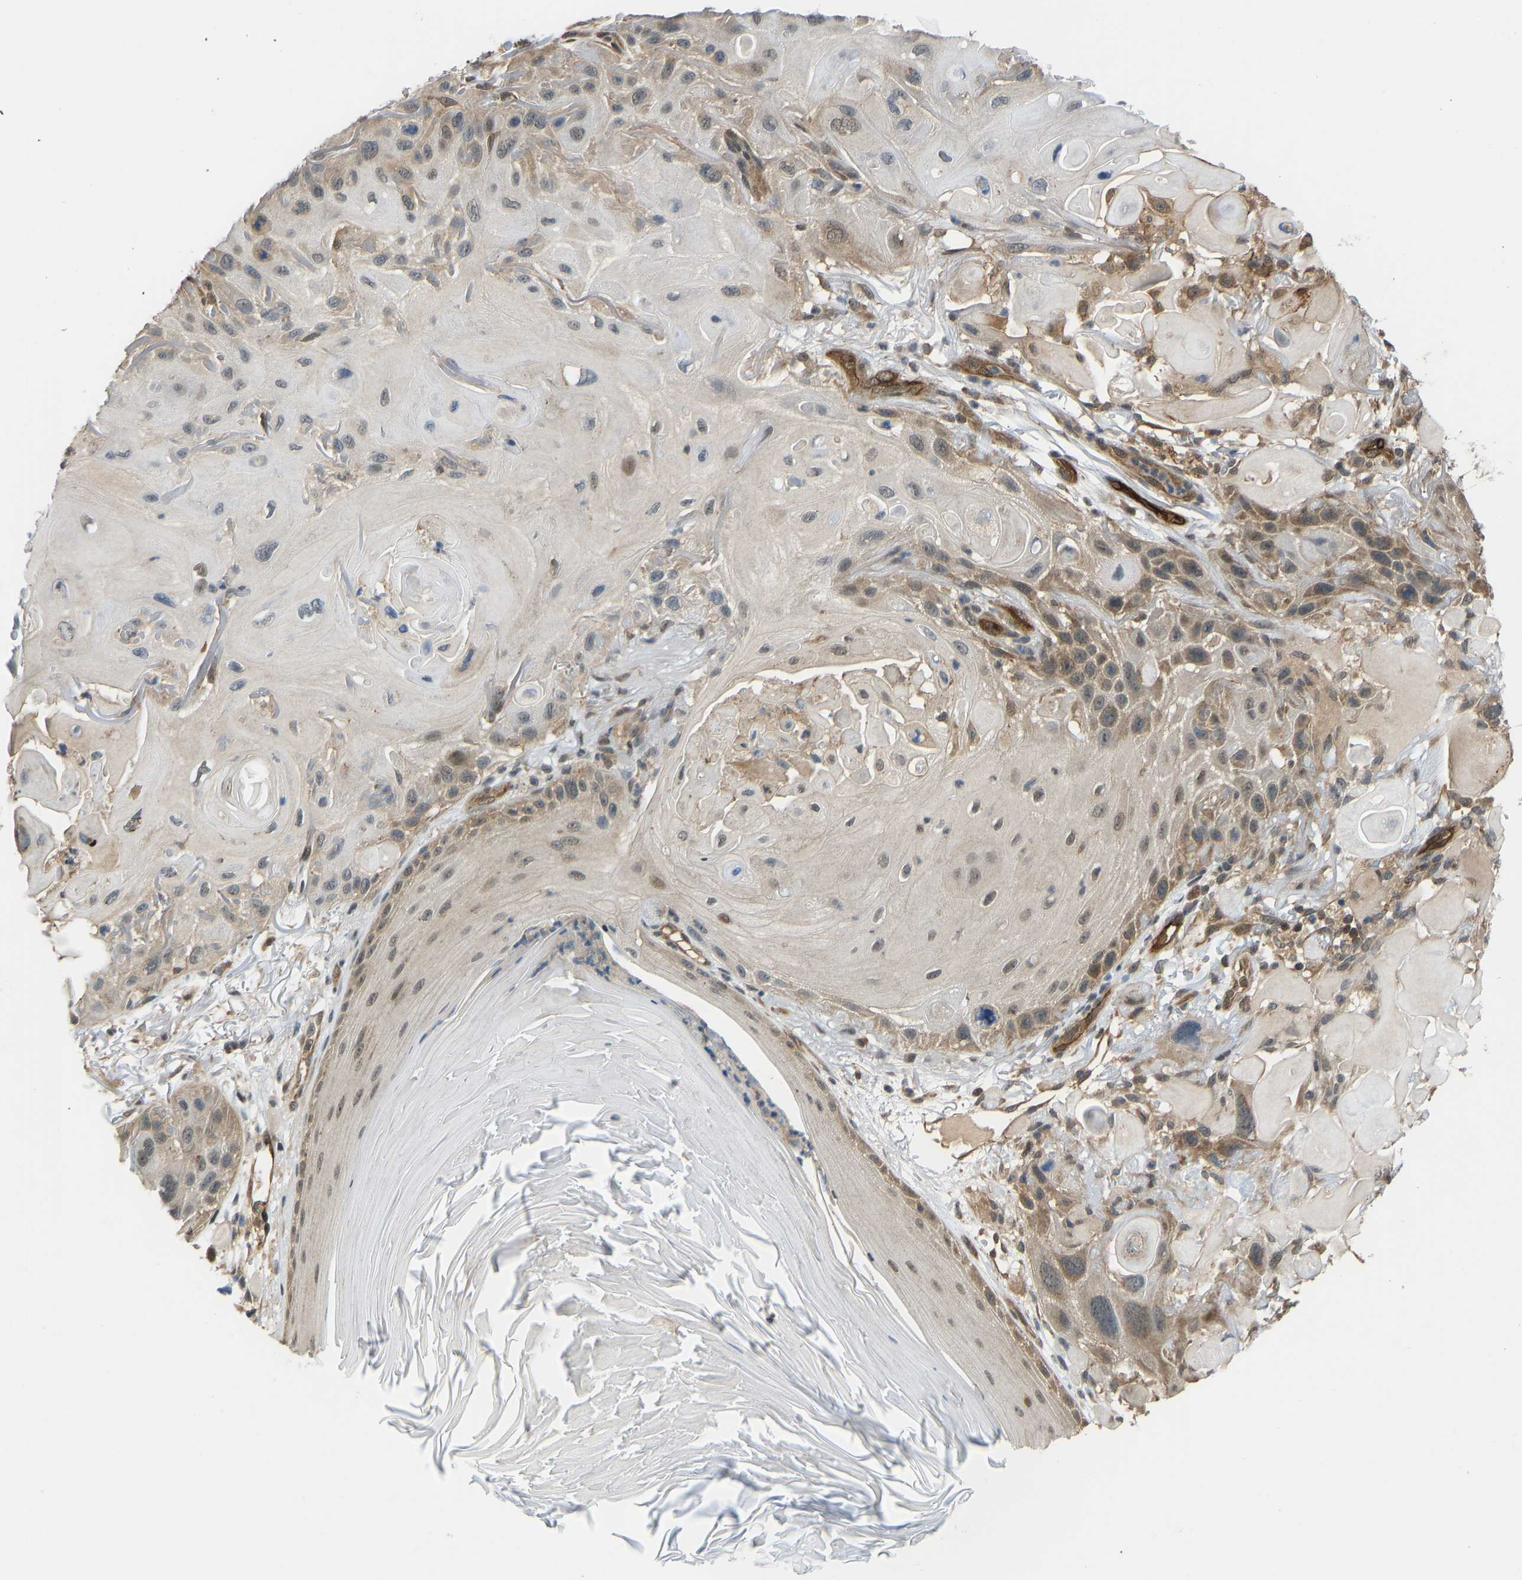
{"staining": {"intensity": "moderate", "quantity": "<25%", "location": "cytoplasmic/membranous,nuclear"}, "tissue": "skin cancer", "cell_type": "Tumor cells", "image_type": "cancer", "snomed": [{"axis": "morphology", "description": "Squamous cell carcinoma, NOS"}, {"axis": "topography", "description": "Skin"}], "caption": "Immunohistochemical staining of human skin squamous cell carcinoma exhibits moderate cytoplasmic/membranous and nuclear protein positivity in about <25% of tumor cells.", "gene": "CCT8", "patient": {"sex": "female", "age": 77}}